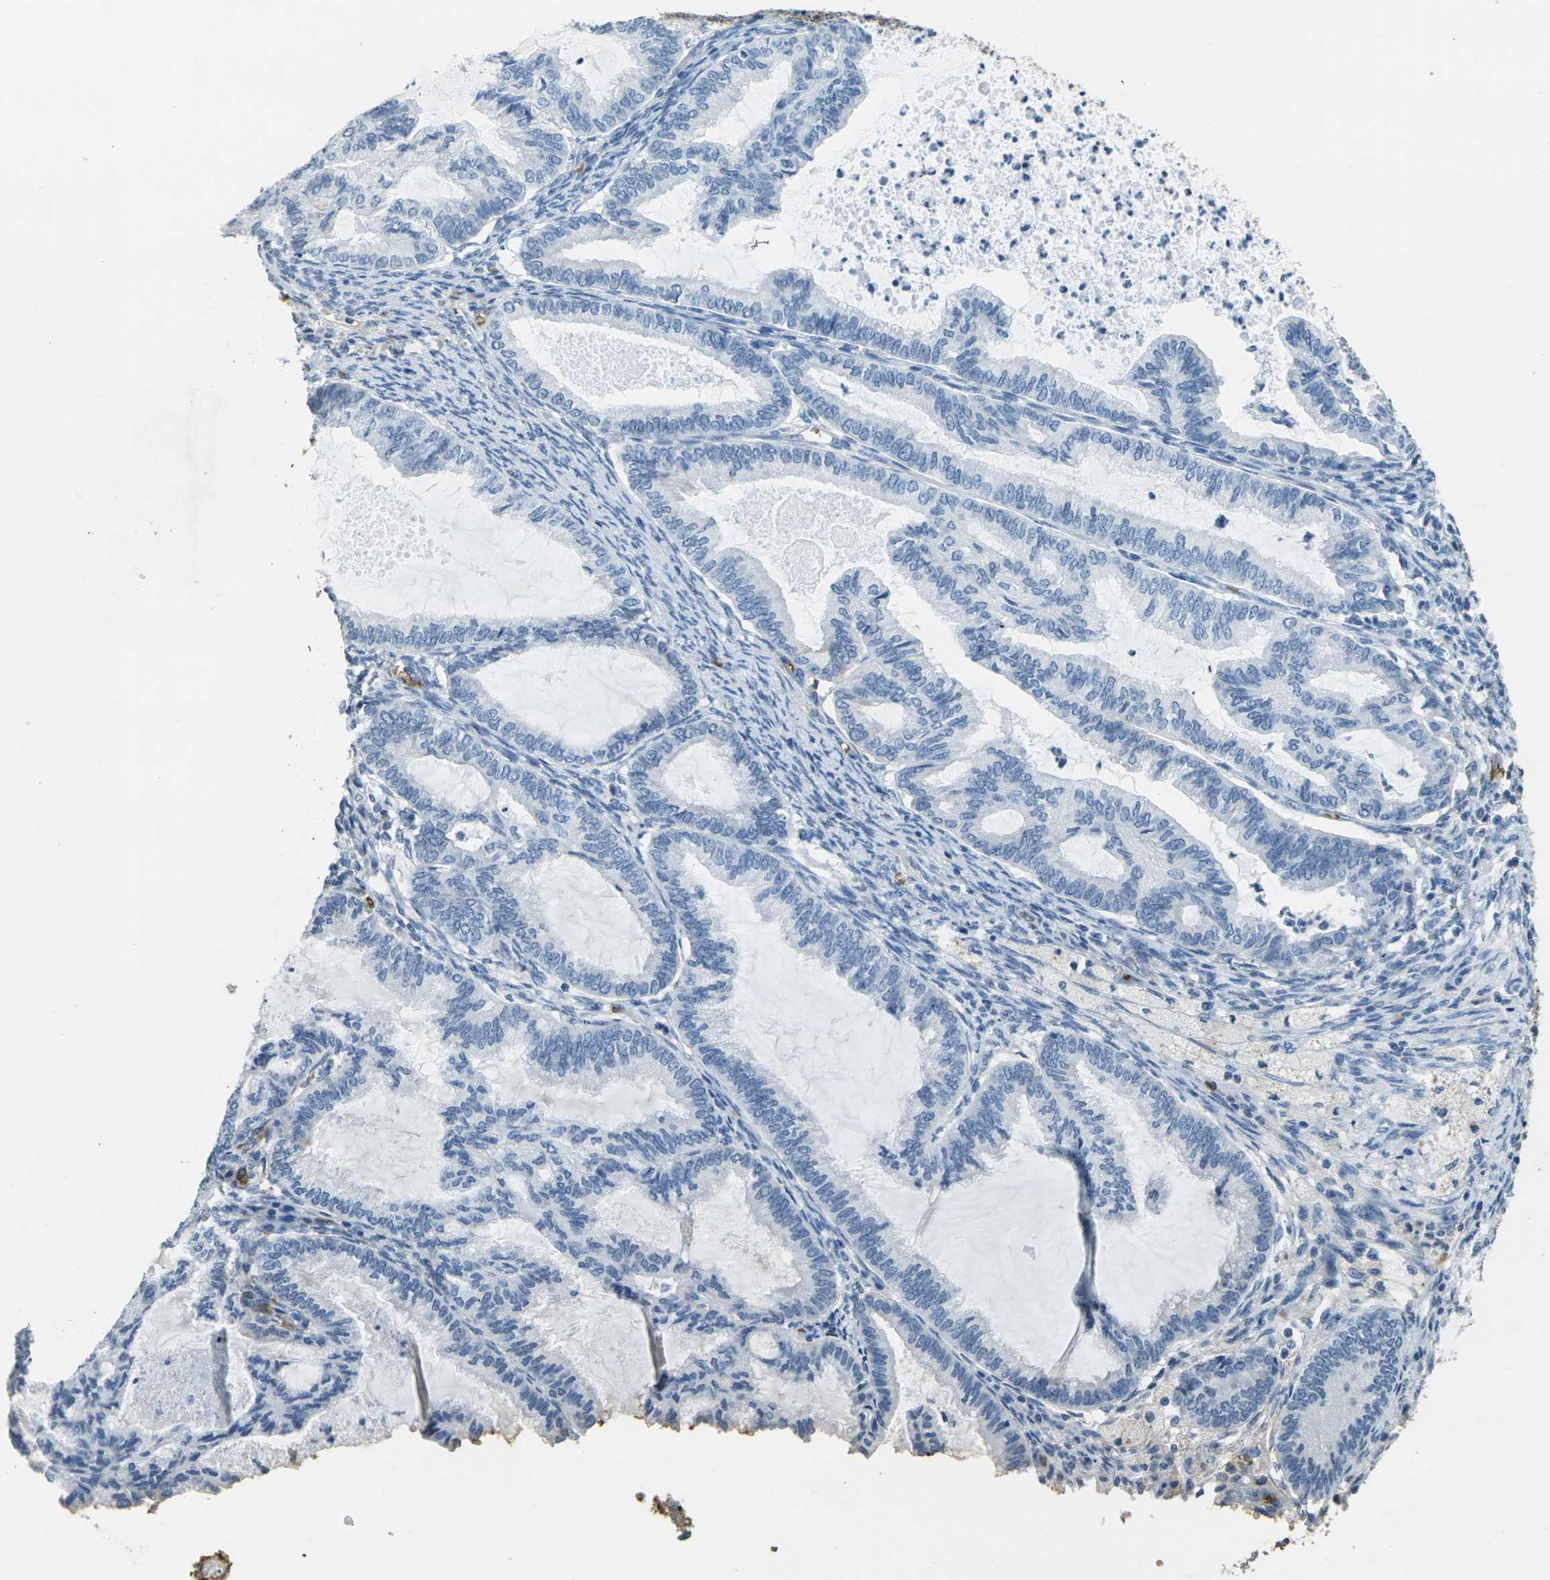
{"staining": {"intensity": "negative", "quantity": "none", "location": "none"}, "tissue": "cervical cancer", "cell_type": "Tumor cells", "image_type": "cancer", "snomed": [{"axis": "morphology", "description": "Normal tissue, NOS"}, {"axis": "morphology", "description": "Adenocarcinoma, NOS"}, {"axis": "topography", "description": "Cervix"}, {"axis": "topography", "description": "Endometrium"}], "caption": "High power microscopy histopathology image of an IHC photomicrograph of cervical cancer, revealing no significant expression in tumor cells.", "gene": "HBB", "patient": {"sex": "female", "age": 86}}